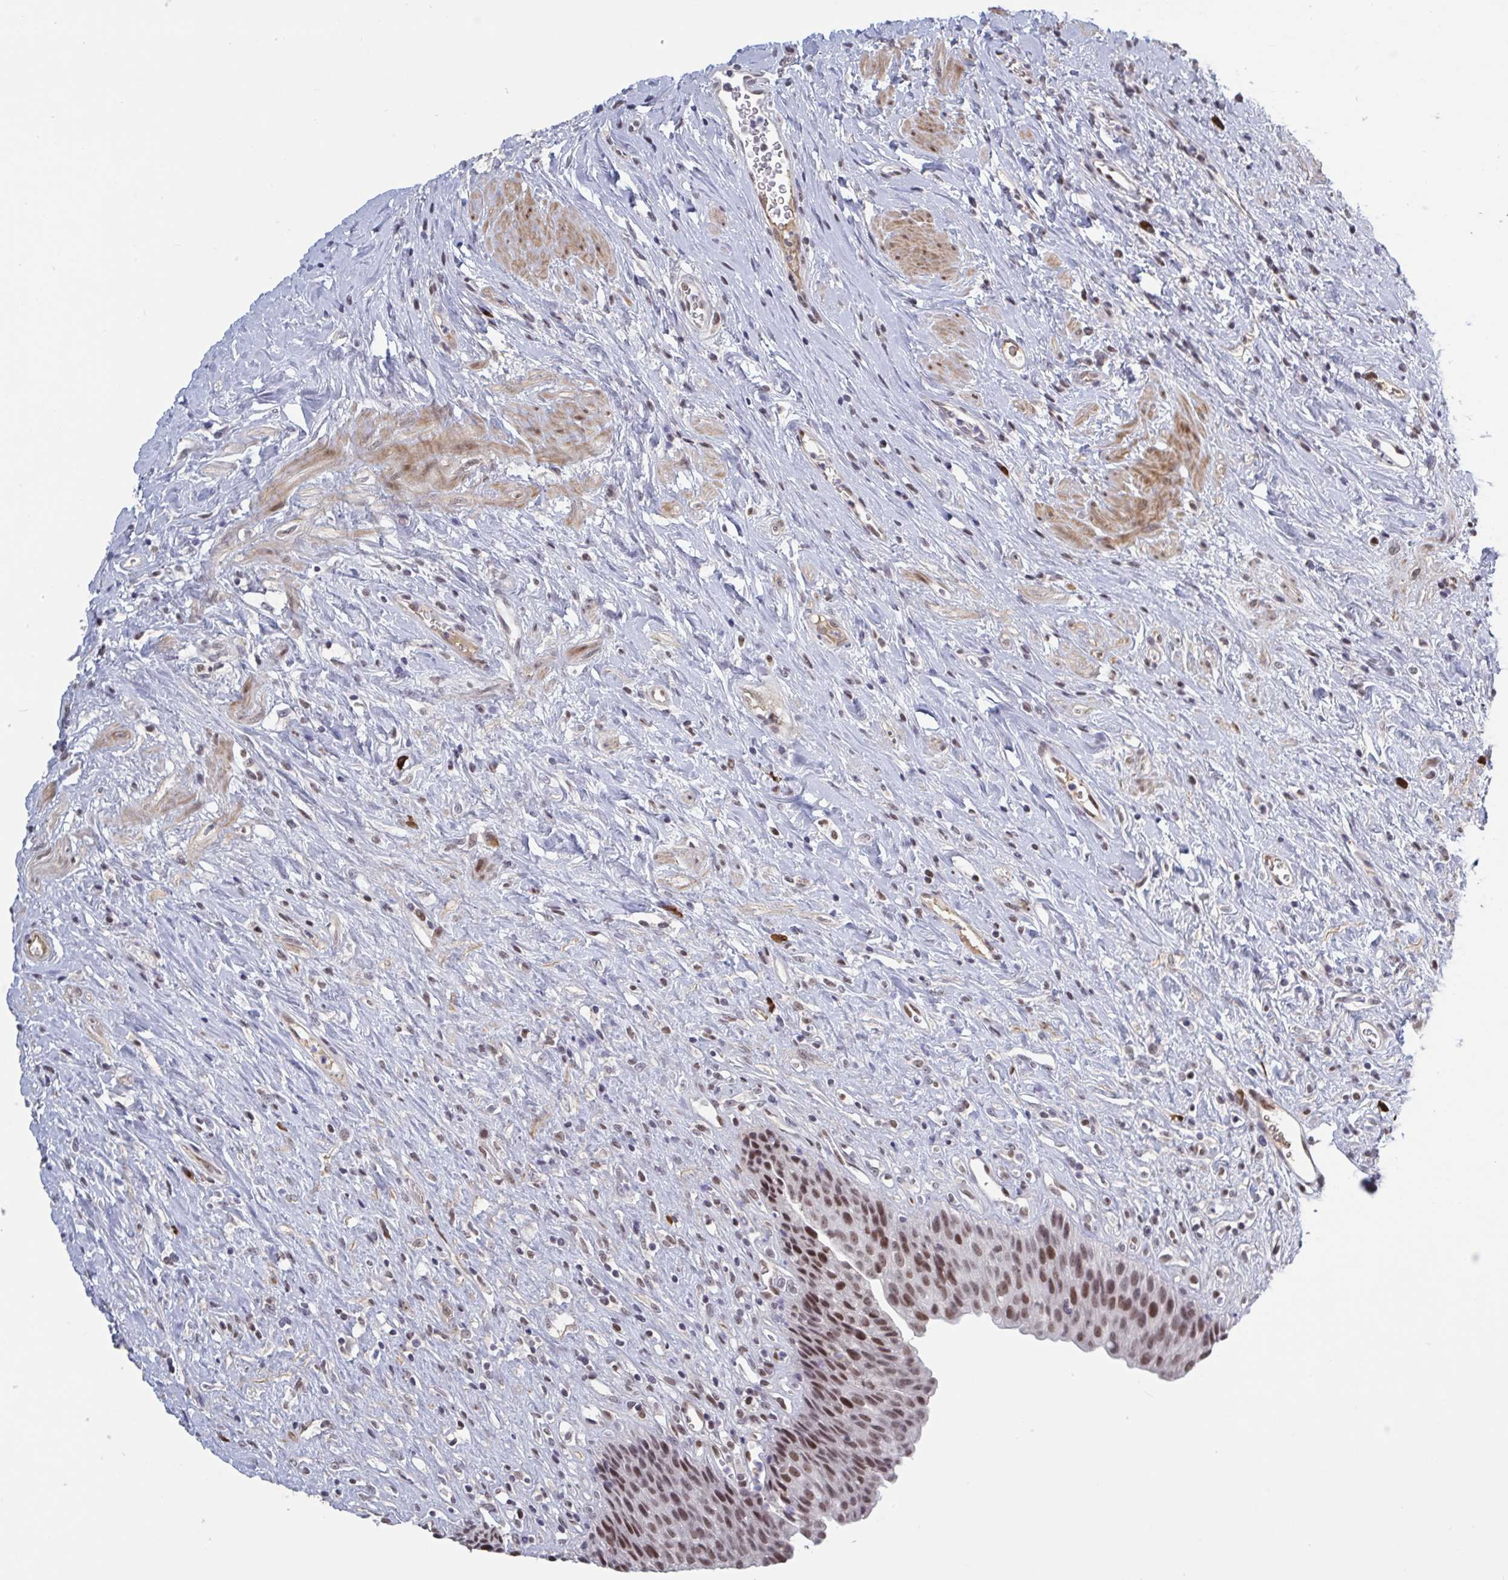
{"staining": {"intensity": "moderate", "quantity": ">75%", "location": "nuclear"}, "tissue": "urinary bladder", "cell_type": "Urothelial cells", "image_type": "normal", "snomed": [{"axis": "morphology", "description": "Normal tissue, NOS"}, {"axis": "topography", "description": "Urinary bladder"}], "caption": "Benign urinary bladder exhibits moderate nuclear expression in about >75% of urothelial cells Nuclei are stained in blue..", "gene": "BCL7B", "patient": {"sex": "female", "age": 56}}